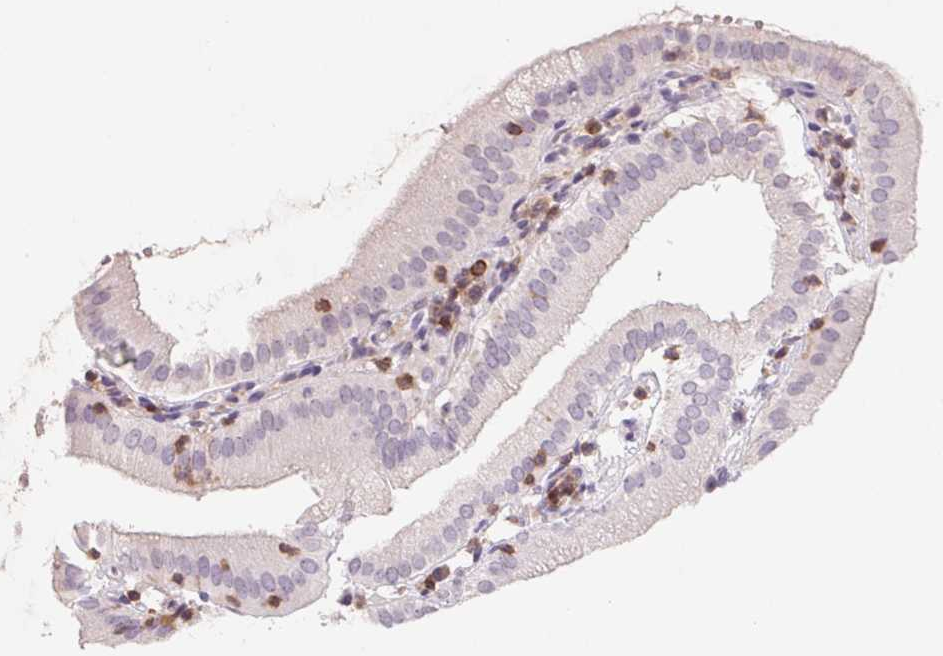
{"staining": {"intensity": "negative", "quantity": "none", "location": "none"}, "tissue": "gallbladder", "cell_type": "Glandular cells", "image_type": "normal", "snomed": [{"axis": "morphology", "description": "Normal tissue, NOS"}, {"axis": "topography", "description": "Gallbladder"}], "caption": "Immunohistochemistry (IHC) histopathology image of unremarkable human gallbladder stained for a protein (brown), which demonstrates no staining in glandular cells. (Brightfield microscopy of DAB (3,3'-diaminobenzidine) immunohistochemistry at high magnification).", "gene": "KIF26A", "patient": {"sex": "female", "age": 65}}